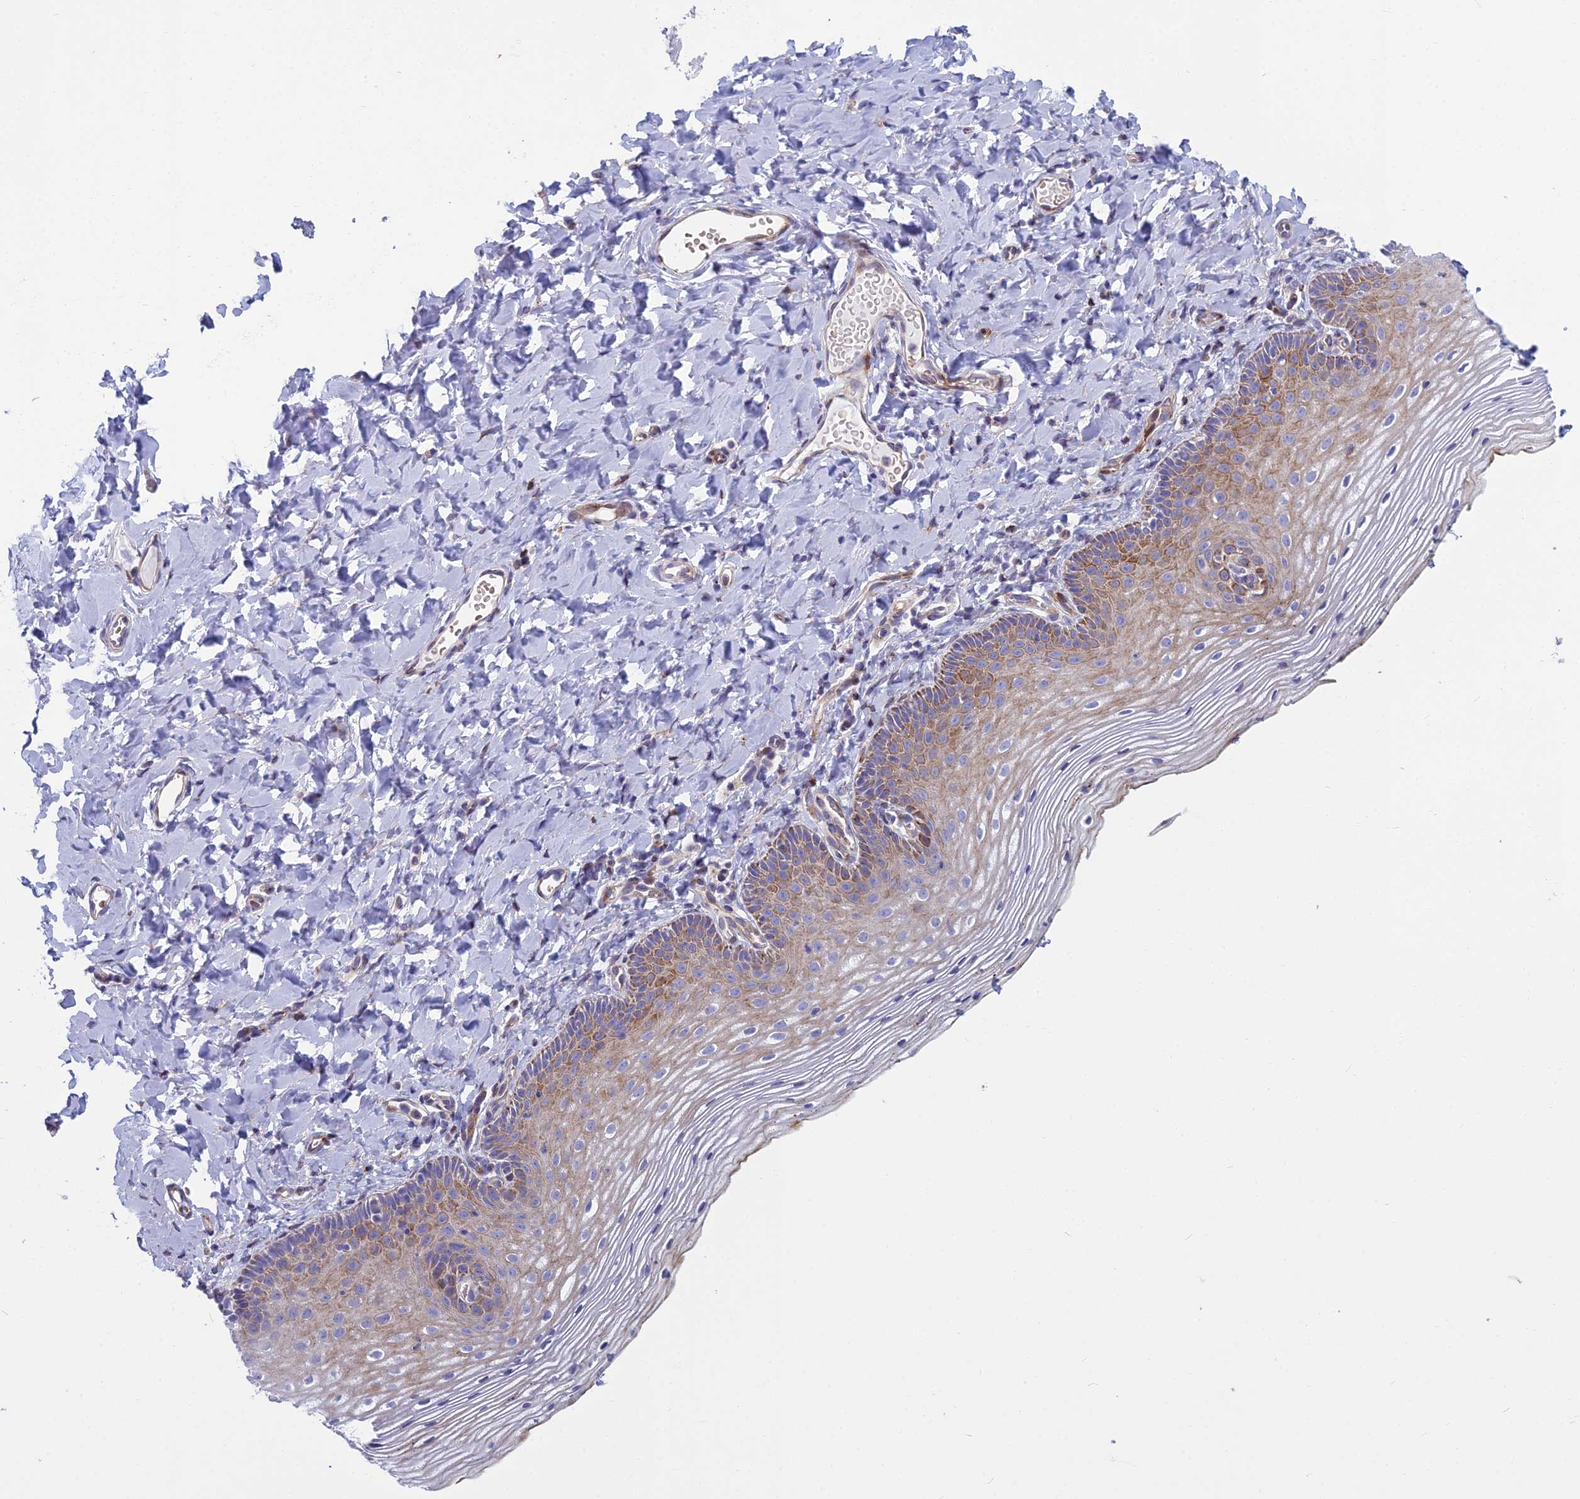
{"staining": {"intensity": "moderate", "quantity": "<25%", "location": "cytoplasmic/membranous"}, "tissue": "vagina", "cell_type": "Squamous epithelial cells", "image_type": "normal", "snomed": [{"axis": "morphology", "description": "Normal tissue, NOS"}, {"axis": "topography", "description": "Vagina"}], "caption": "Vagina stained with DAB immunohistochemistry reveals low levels of moderate cytoplasmic/membranous staining in approximately <25% of squamous epithelial cells. (Brightfield microscopy of DAB IHC at high magnification).", "gene": "PCDHB14", "patient": {"sex": "female", "age": 60}}